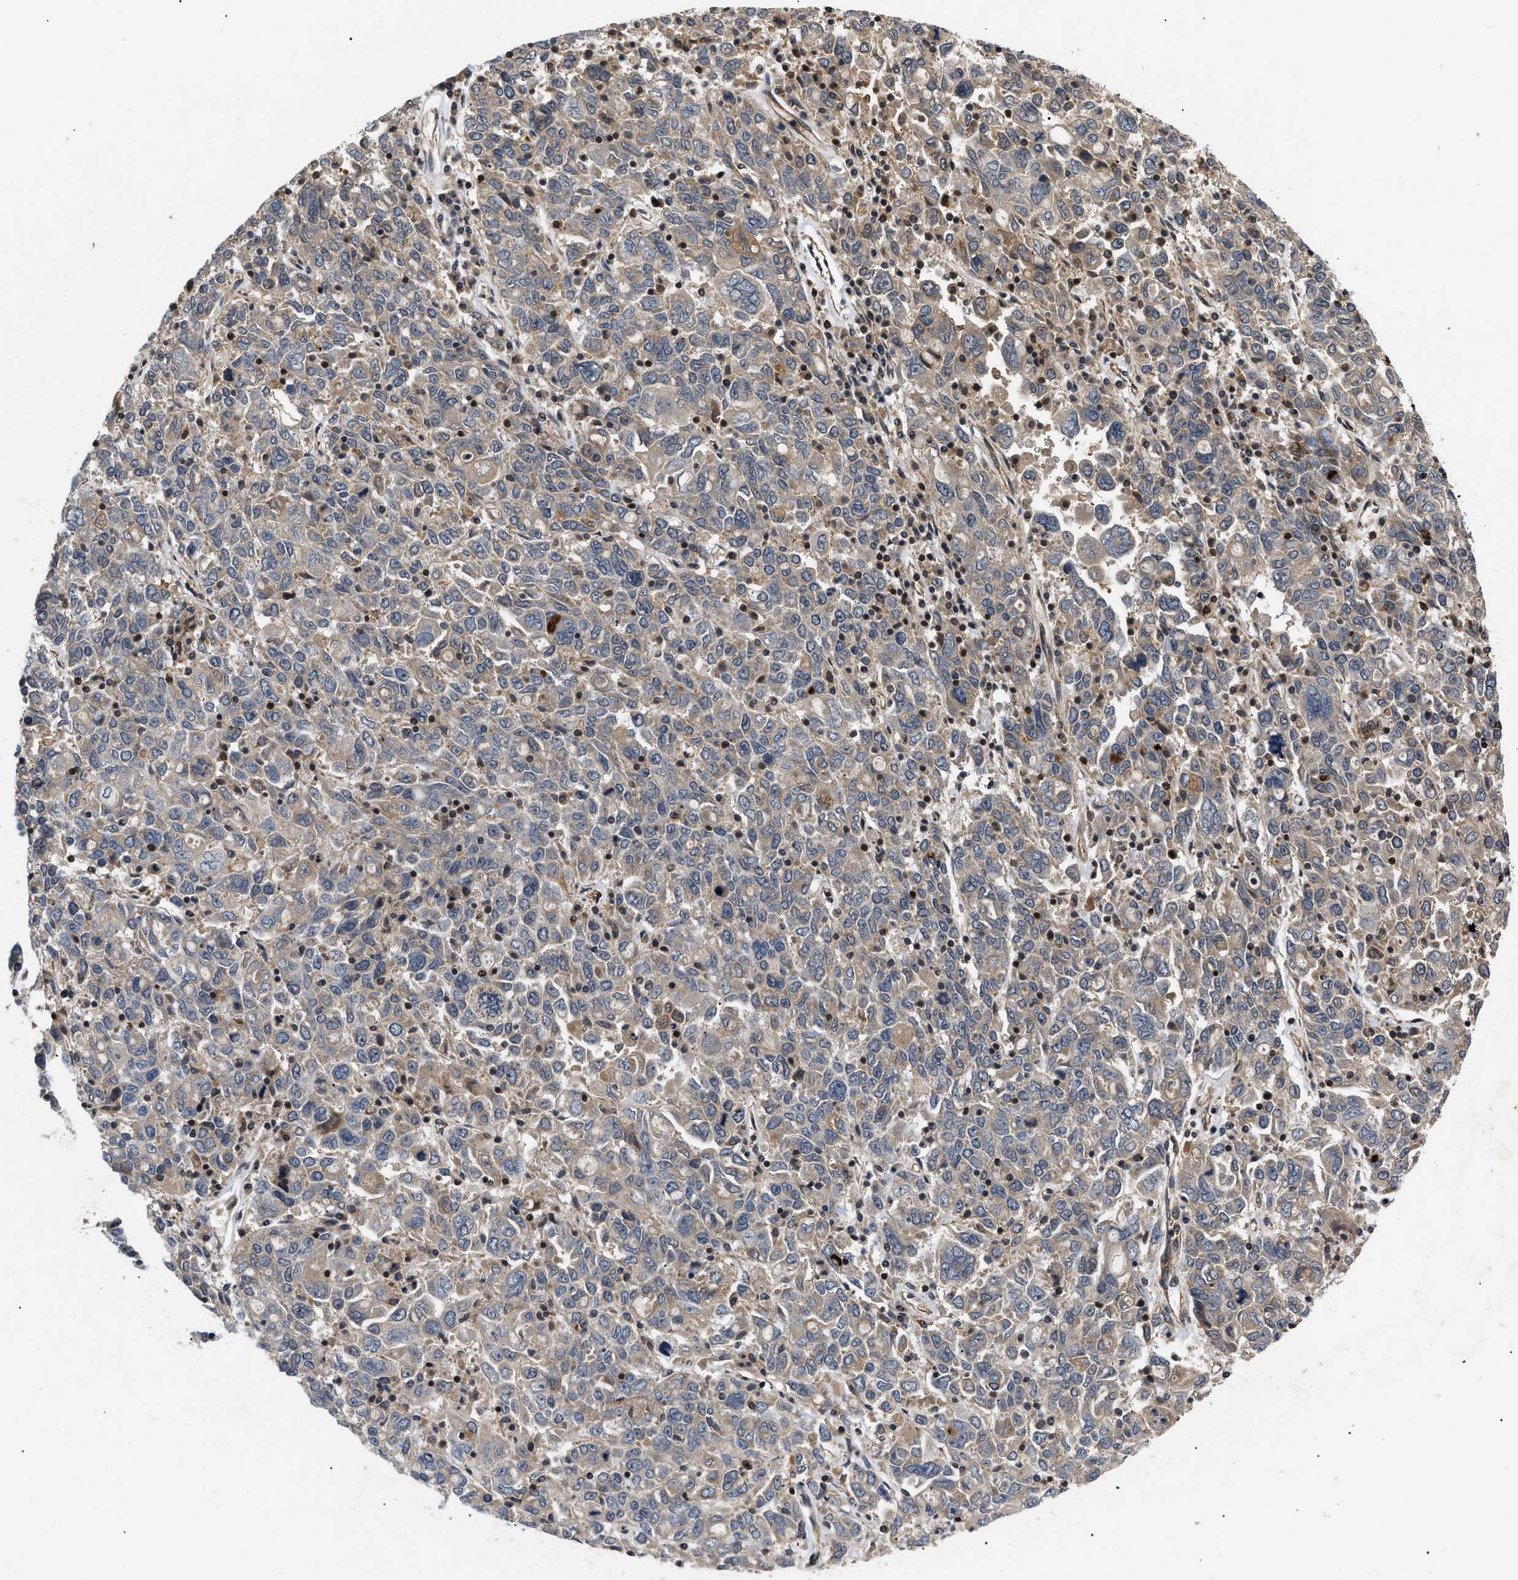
{"staining": {"intensity": "weak", "quantity": ">75%", "location": "cytoplasmic/membranous"}, "tissue": "ovarian cancer", "cell_type": "Tumor cells", "image_type": "cancer", "snomed": [{"axis": "morphology", "description": "Carcinoma, endometroid"}, {"axis": "topography", "description": "Ovary"}], "caption": "Immunohistochemistry (DAB) staining of human ovarian endometroid carcinoma exhibits weak cytoplasmic/membranous protein staining in approximately >75% of tumor cells.", "gene": "HMGCR", "patient": {"sex": "female", "age": 62}}